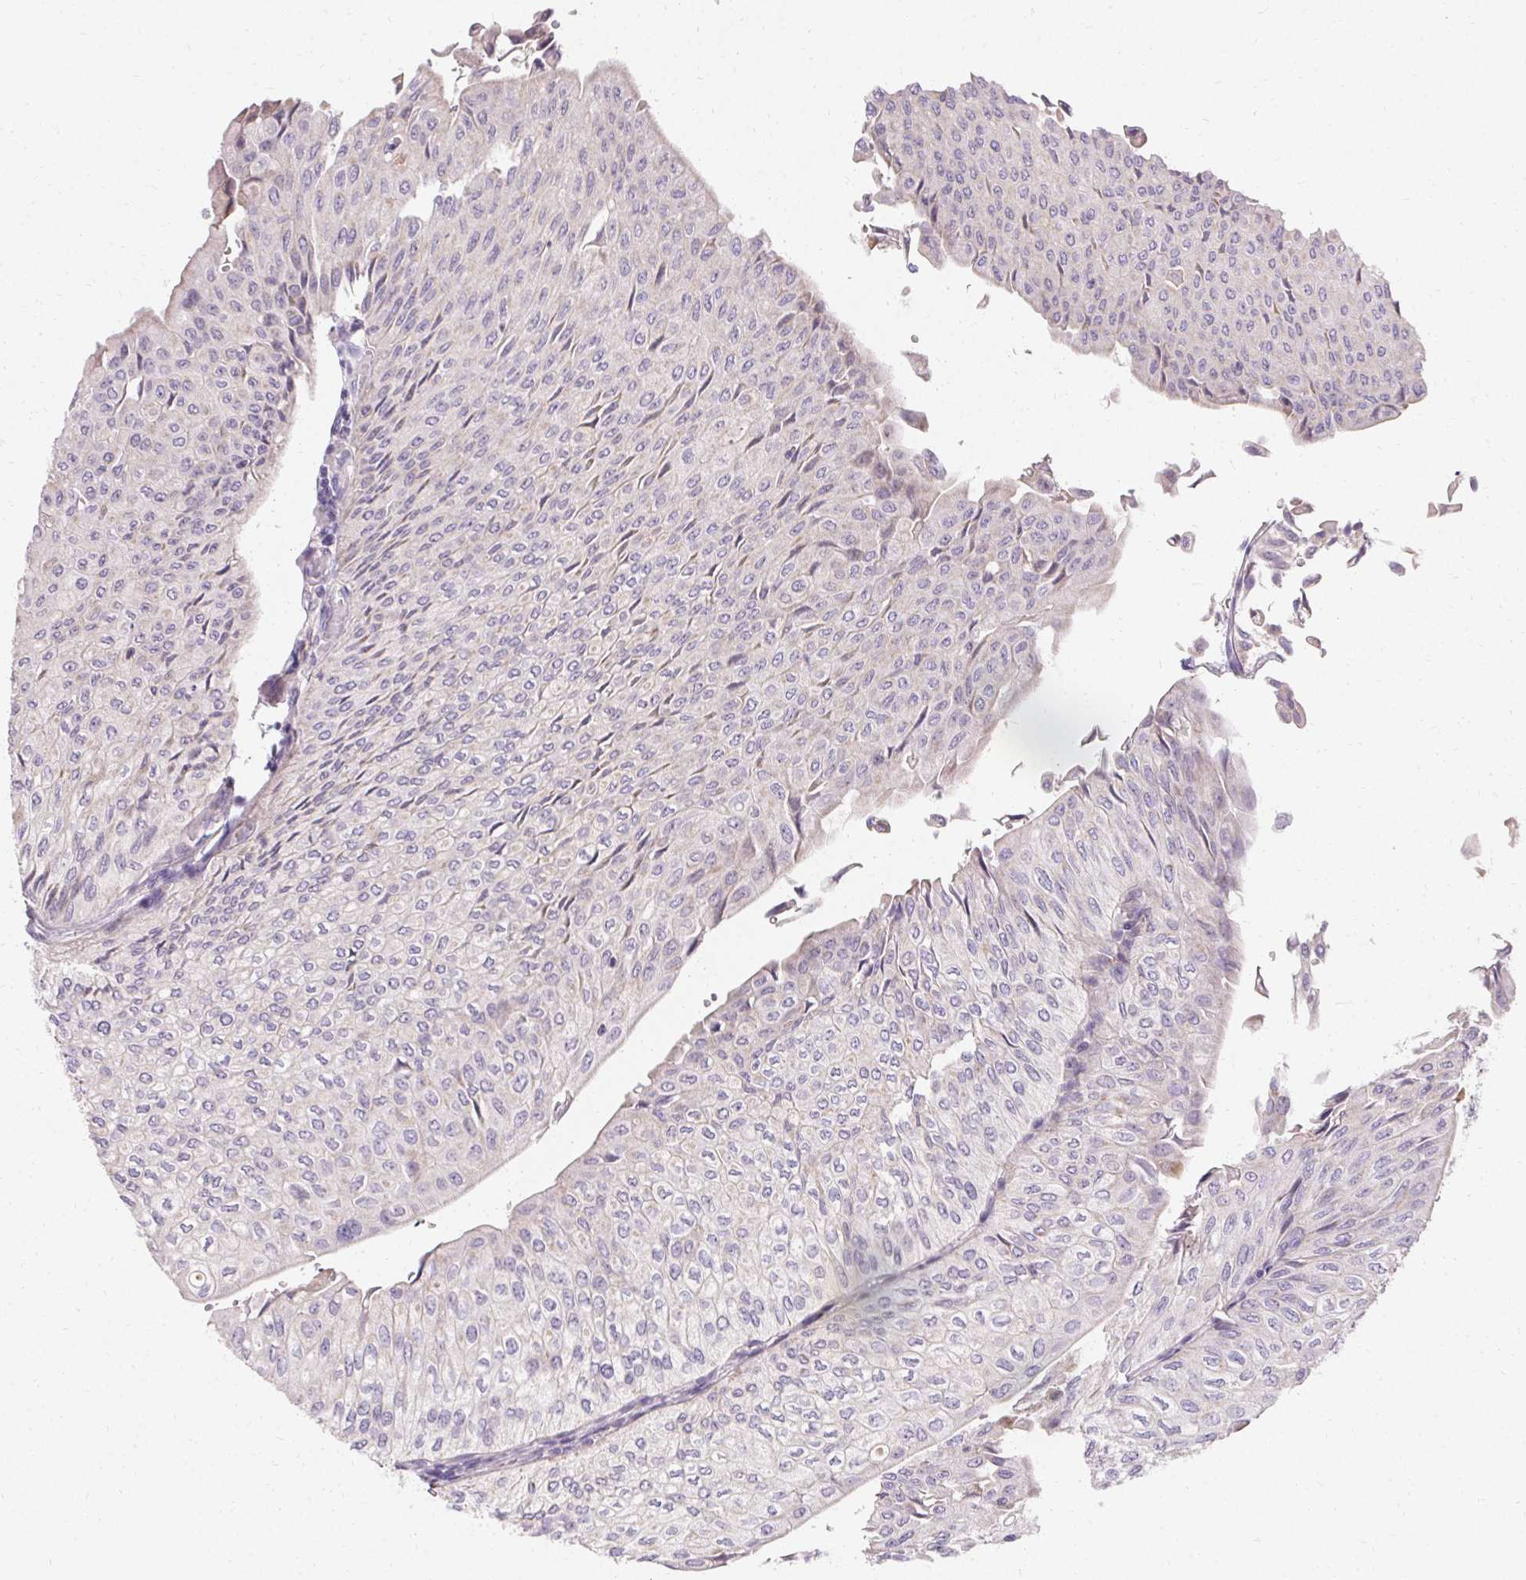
{"staining": {"intensity": "negative", "quantity": "none", "location": "none"}, "tissue": "urothelial cancer", "cell_type": "Tumor cells", "image_type": "cancer", "snomed": [{"axis": "morphology", "description": "Urothelial carcinoma, NOS"}, {"axis": "topography", "description": "Urinary bladder"}], "caption": "IHC photomicrograph of urothelial cancer stained for a protein (brown), which reveals no staining in tumor cells.", "gene": "TRIP13", "patient": {"sex": "male", "age": 62}}